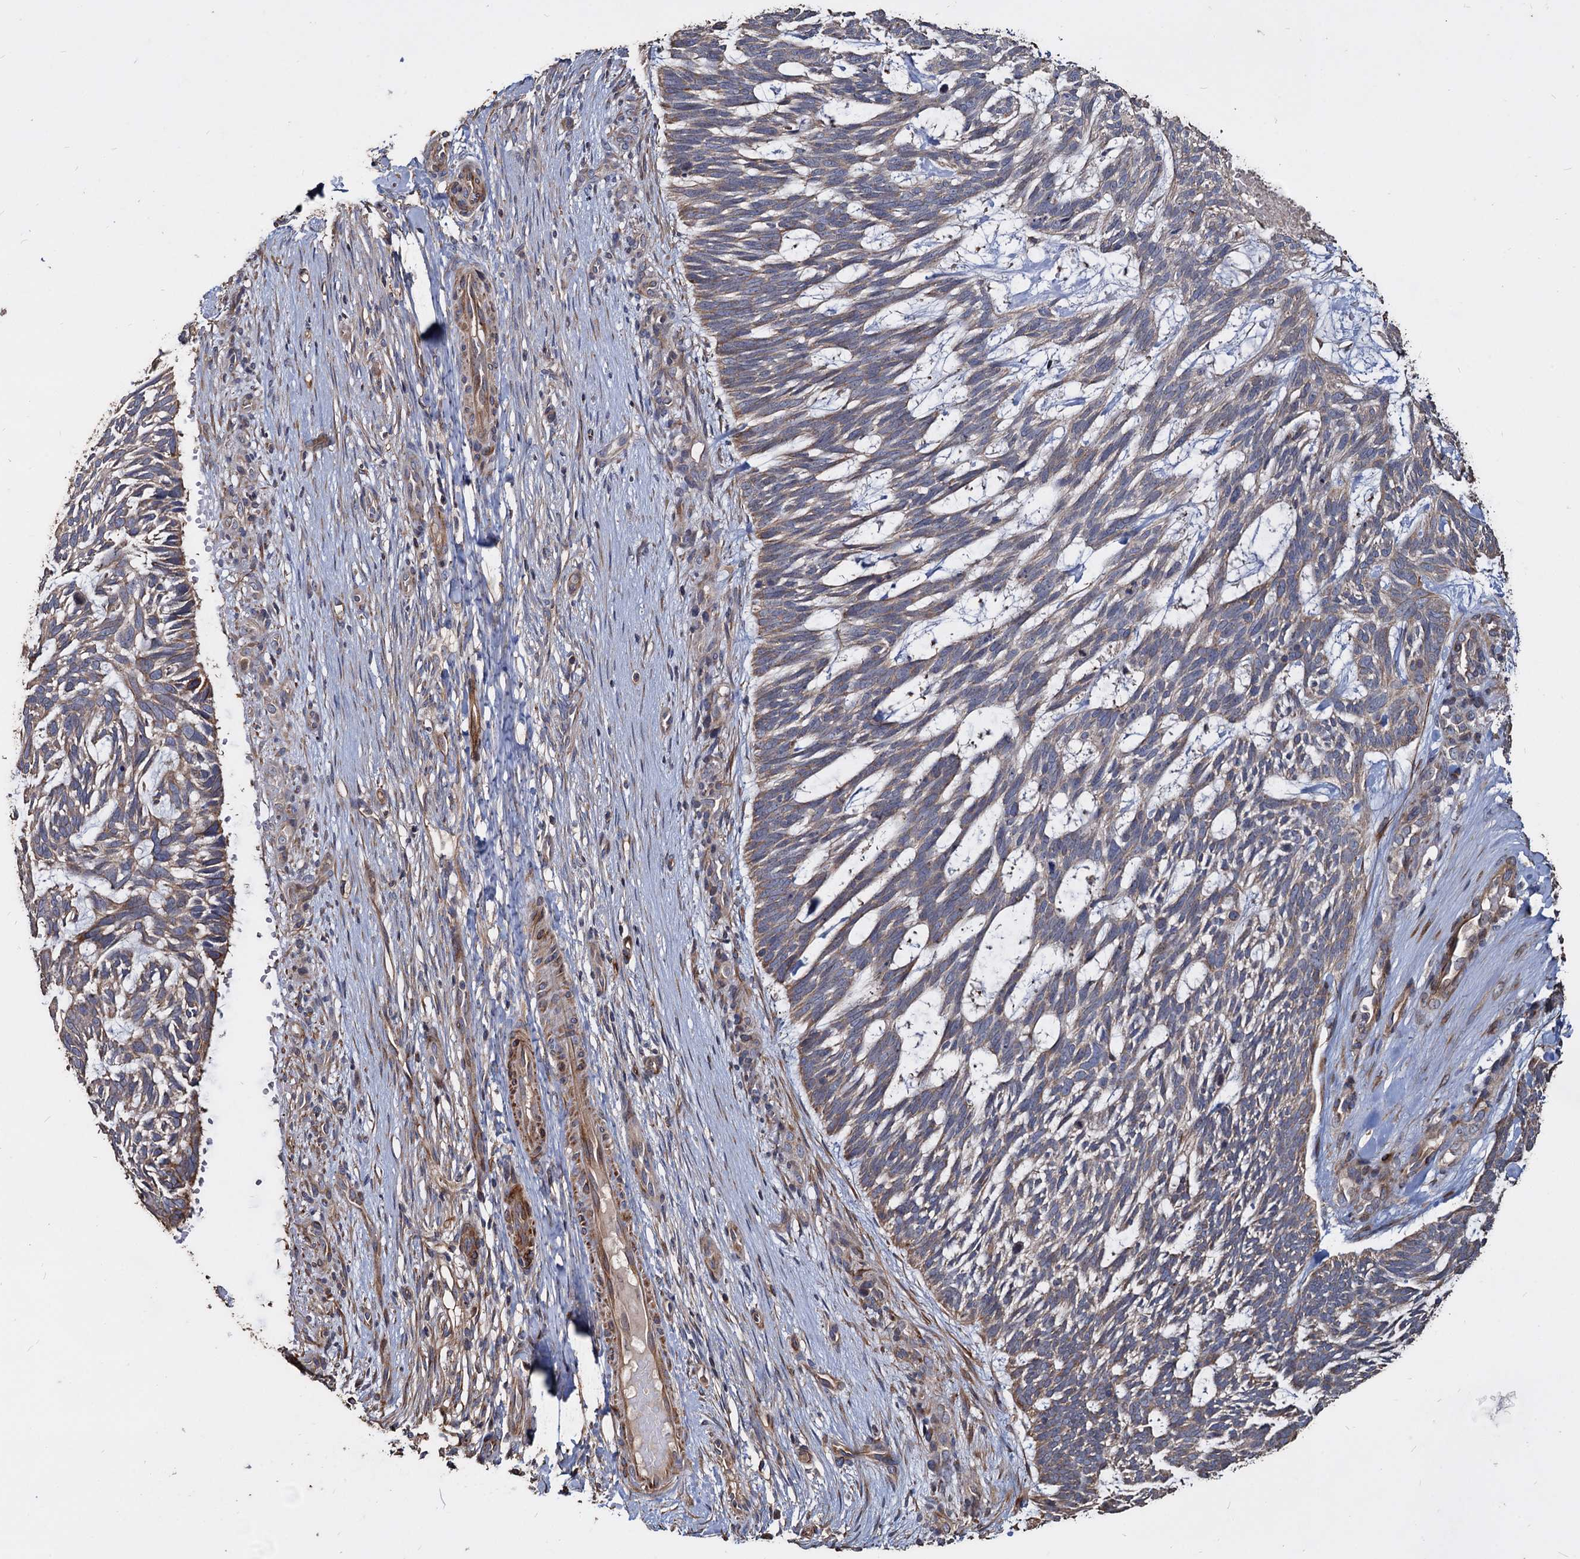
{"staining": {"intensity": "negative", "quantity": "none", "location": "none"}, "tissue": "skin cancer", "cell_type": "Tumor cells", "image_type": "cancer", "snomed": [{"axis": "morphology", "description": "Basal cell carcinoma"}, {"axis": "topography", "description": "Skin"}], "caption": "Basal cell carcinoma (skin) was stained to show a protein in brown. There is no significant positivity in tumor cells.", "gene": "DEPDC4", "patient": {"sex": "male", "age": 88}}